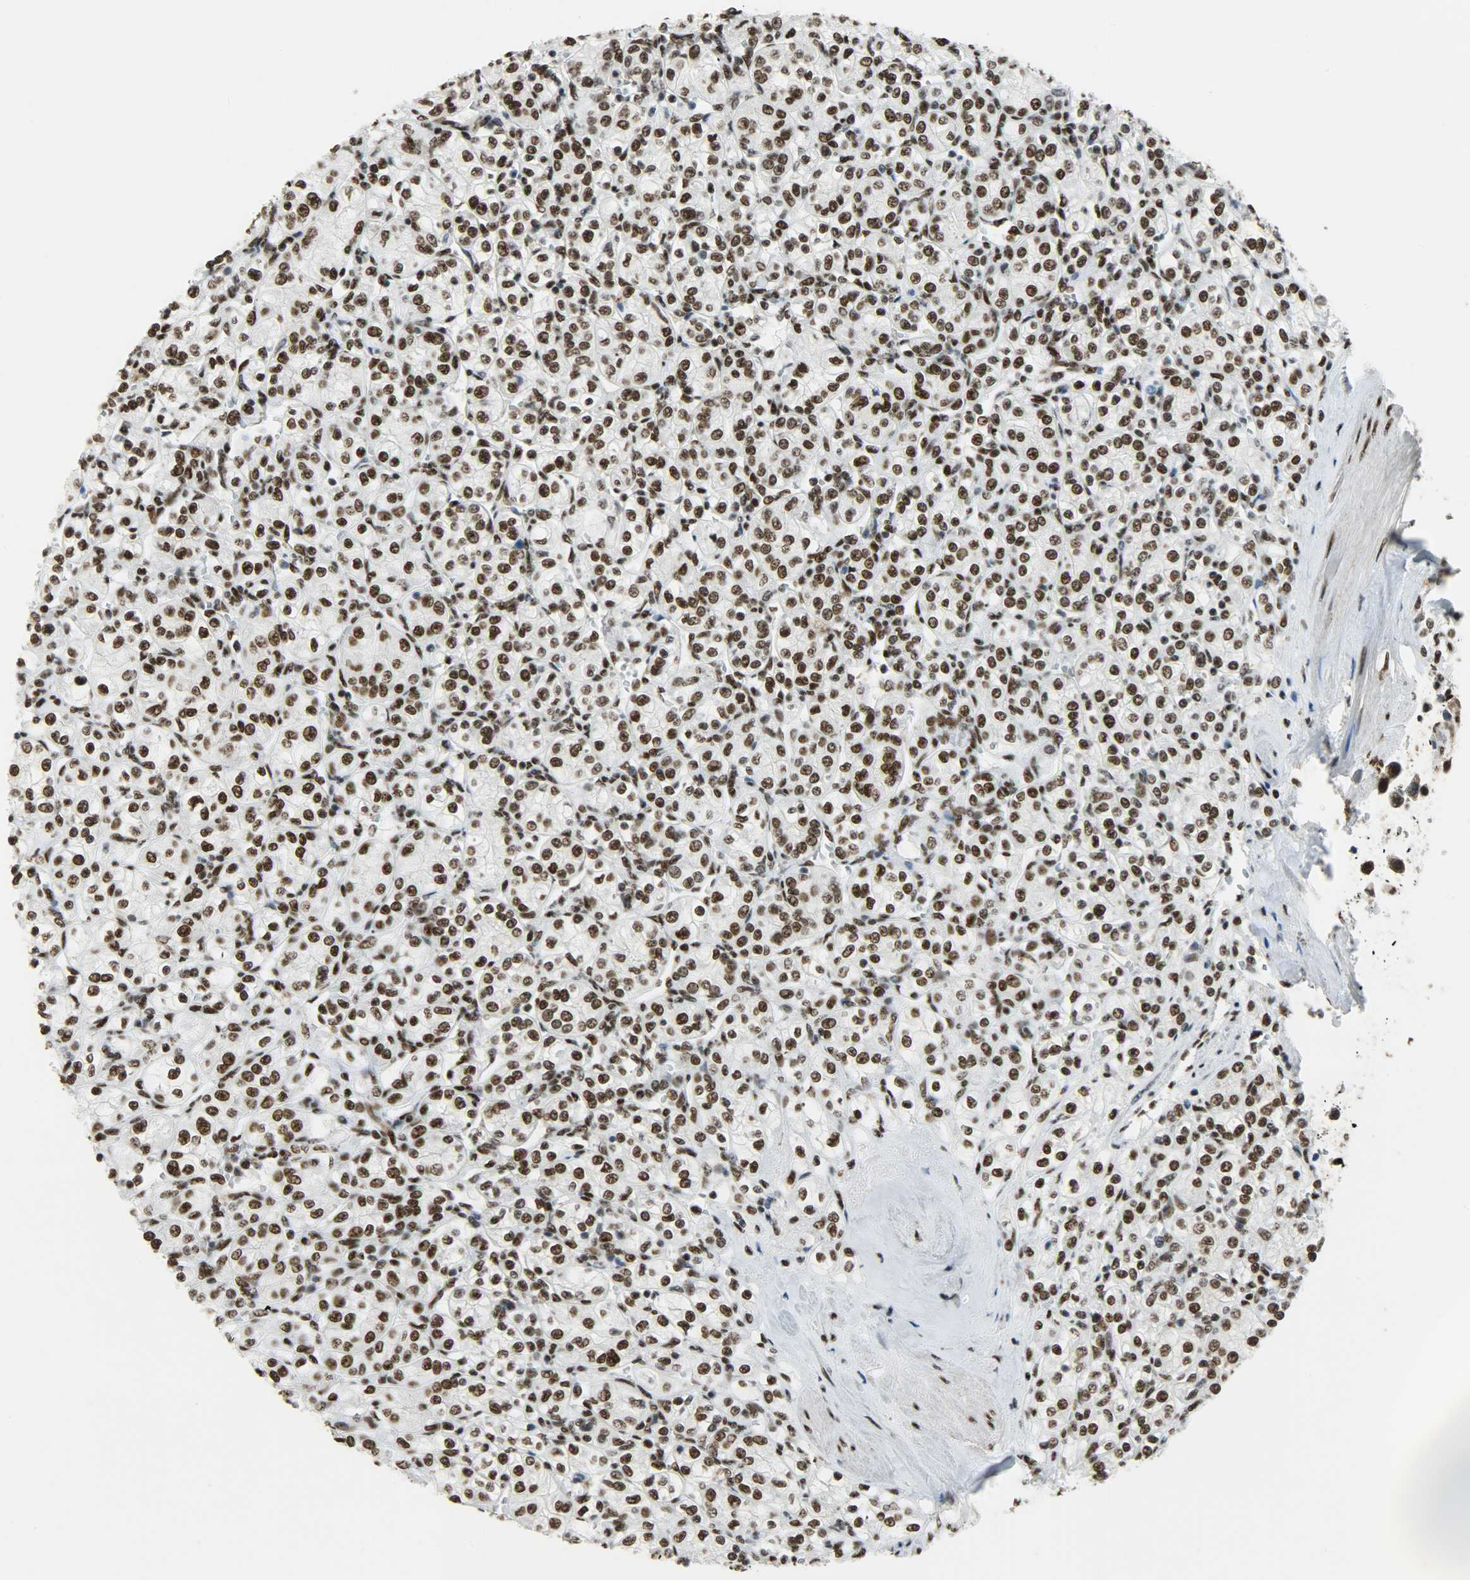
{"staining": {"intensity": "strong", "quantity": ">75%", "location": "nuclear"}, "tissue": "renal cancer", "cell_type": "Tumor cells", "image_type": "cancer", "snomed": [{"axis": "morphology", "description": "Adenocarcinoma, NOS"}, {"axis": "topography", "description": "Kidney"}], "caption": "IHC image of renal cancer (adenocarcinoma) stained for a protein (brown), which shows high levels of strong nuclear positivity in about >75% of tumor cells.", "gene": "SSB", "patient": {"sex": "male", "age": 77}}